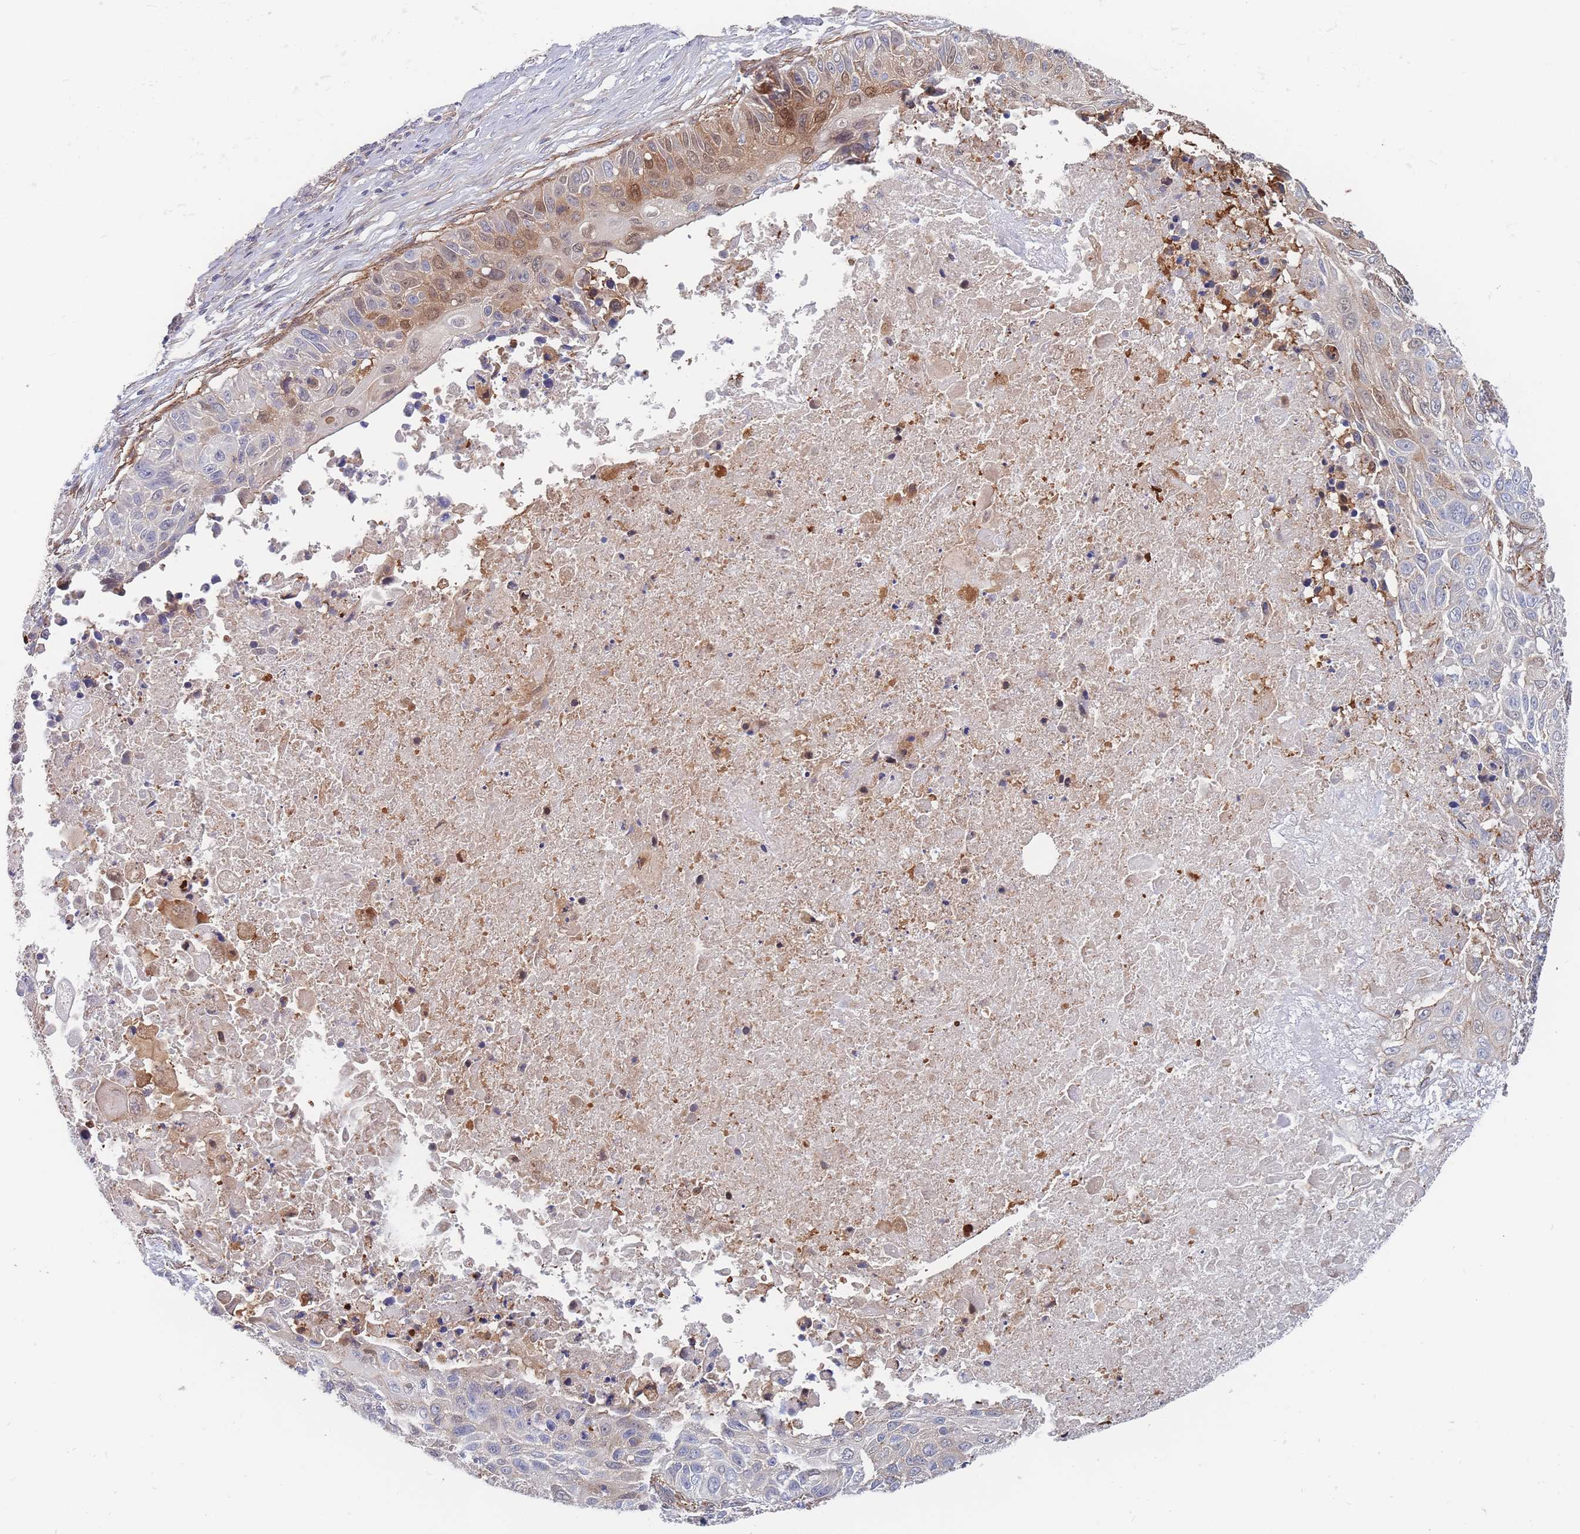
{"staining": {"intensity": "moderate", "quantity": "25%-75%", "location": "cytoplasmic/membranous,nuclear"}, "tissue": "lung cancer", "cell_type": "Tumor cells", "image_type": "cancer", "snomed": [{"axis": "morphology", "description": "Squamous cell carcinoma, NOS"}, {"axis": "topography", "description": "Lung"}], "caption": "Brown immunohistochemical staining in lung squamous cell carcinoma displays moderate cytoplasmic/membranous and nuclear positivity in about 25%-75% of tumor cells. The protein of interest is stained brown, and the nuclei are stained in blue (DAB (3,3'-diaminobenzidine) IHC with brightfield microscopy, high magnification).", "gene": "G6PC1", "patient": {"sex": "male", "age": 66}}